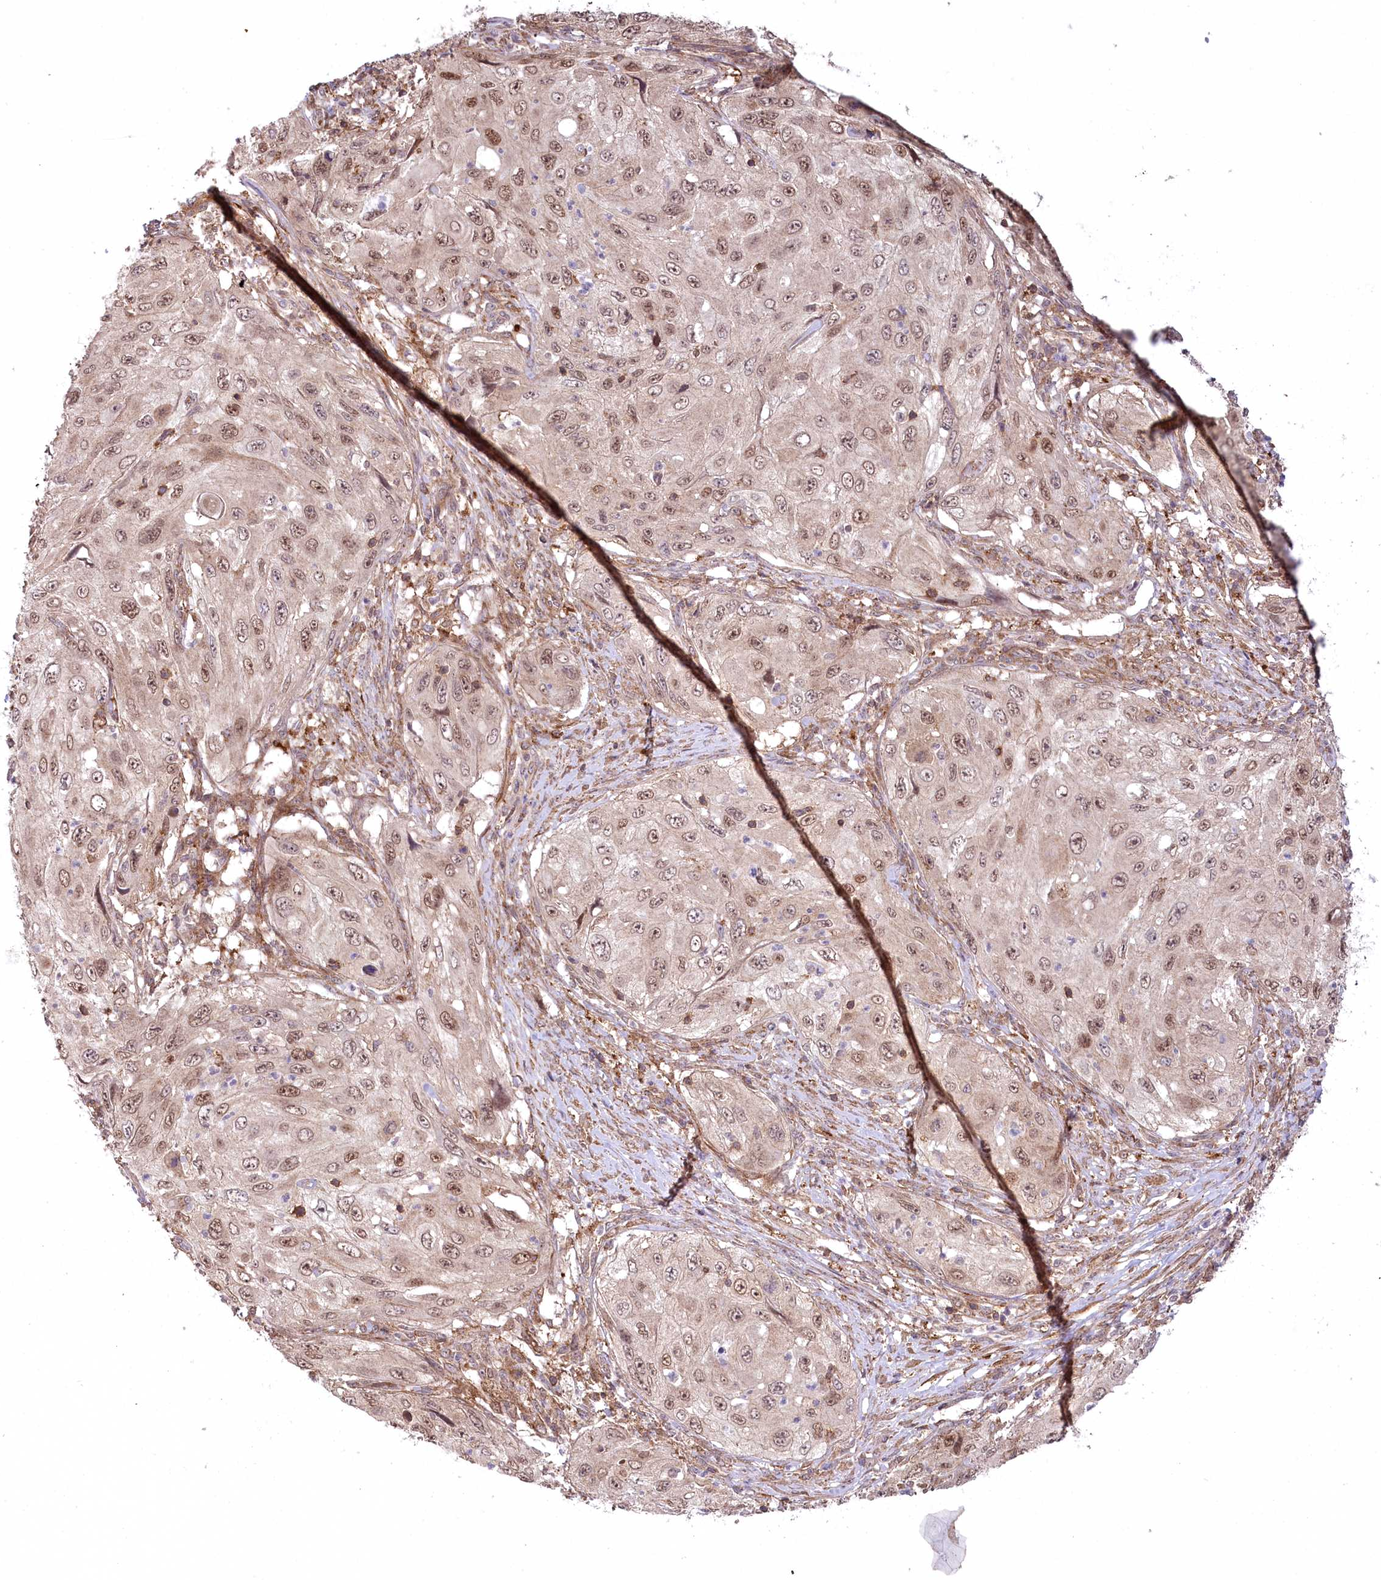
{"staining": {"intensity": "moderate", "quantity": "25%-75%", "location": "nuclear"}, "tissue": "cervical cancer", "cell_type": "Tumor cells", "image_type": "cancer", "snomed": [{"axis": "morphology", "description": "Squamous cell carcinoma, NOS"}, {"axis": "topography", "description": "Cervix"}], "caption": "High-magnification brightfield microscopy of cervical cancer stained with DAB (brown) and counterstained with hematoxylin (blue). tumor cells exhibit moderate nuclear positivity is present in about25%-75% of cells.", "gene": "CCDC91", "patient": {"sex": "female", "age": 42}}